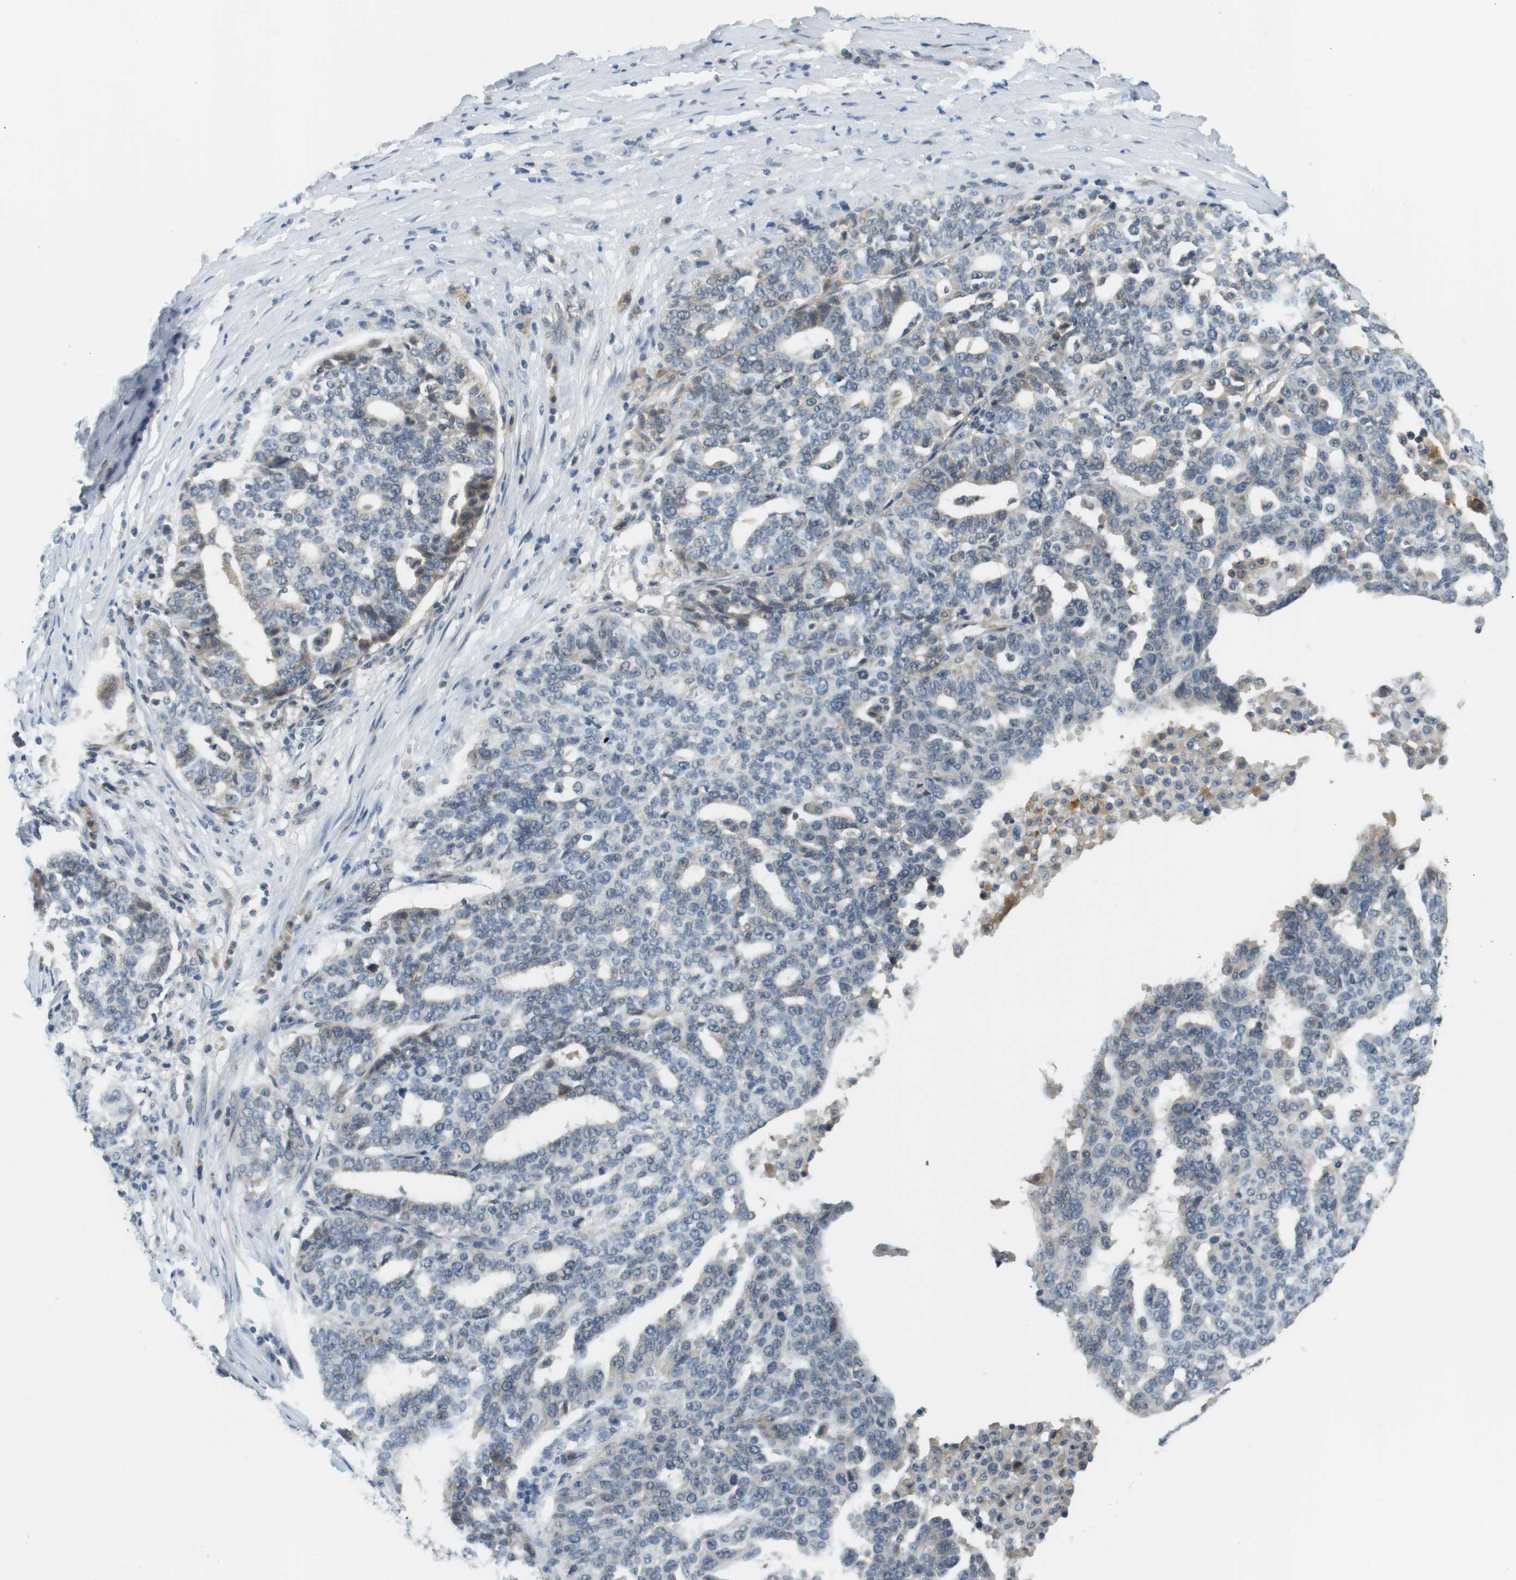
{"staining": {"intensity": "negative", "quantity": "none", "location": "none"}, "tissue": "ovarian cancer", "cell_type": "Tumor cells", "image_type": "cancer", "snomed": [{"axis": "morphology", "description": "Cystadenocarcinoma, serous, NOS"}, {"axis": "topography", "description": "Ovary"}], "caption": "DAB (3,3'-diaminobenzidine) immunohistochemical staining of human ovarian serous cystadenocarcinoma reveals no significant staining in tumor cells. (DAB (3,3'-diaminobenzidine) immunohistochemistry (IHC), high magnification).", "gene": "WNT7A", "patient": {"sex": "female", "age": 59}}